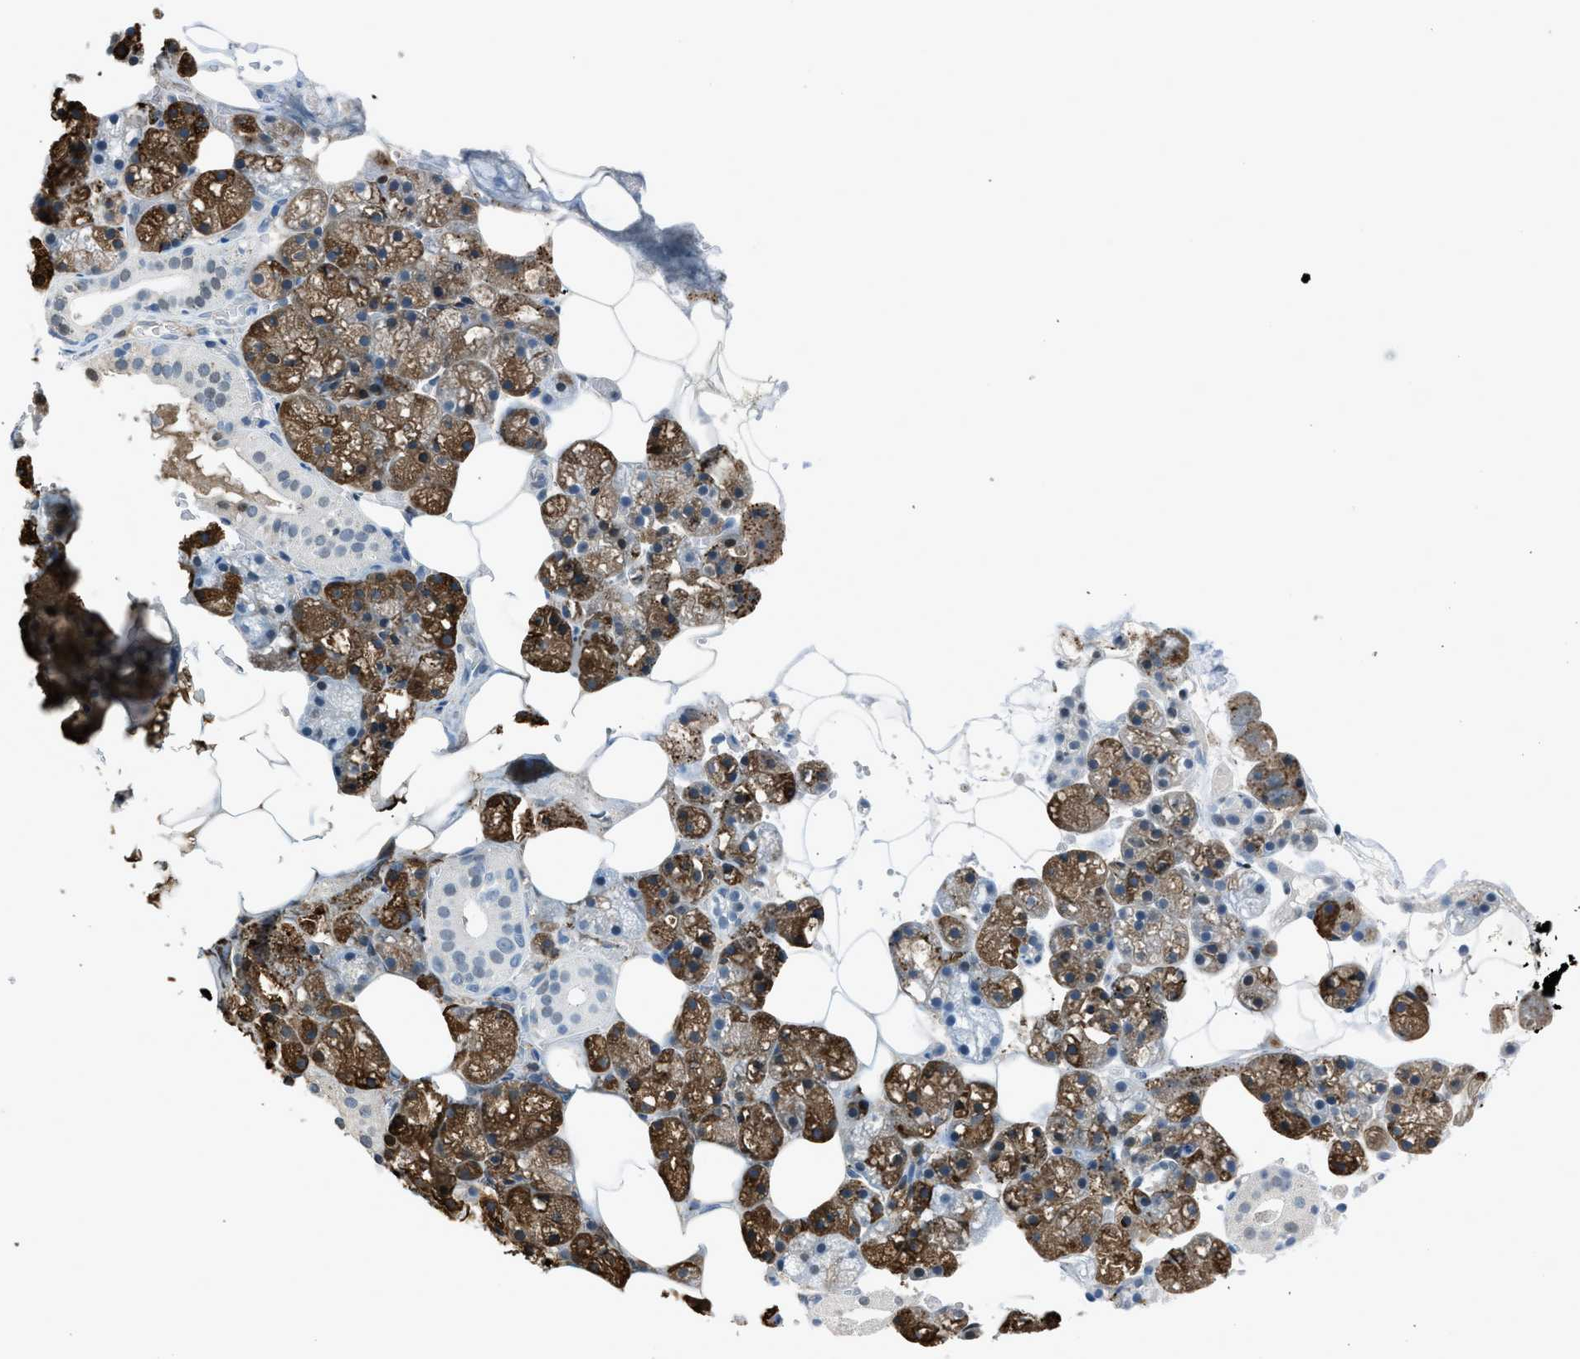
{"staining": {"intensity": "moderate", "quantity": "<25%", "location": "cytoplasmic/membranous"}, "tissue": "salivary gland", "cell_type": "Glandular cells", "image_type": "normal", "snomed": [{"axis": "morphology", "description": "Normal tissue, NOS"}, {"axis": "topography", "description": "Salivary gland"}], "caption": "An image of human salivary gland stained for a protein exhibits moderate cytoplasmic/membranous brown staining in glandular cells.", "gene": "RNF41", "patient": {"sex": "male", "age": 62}}